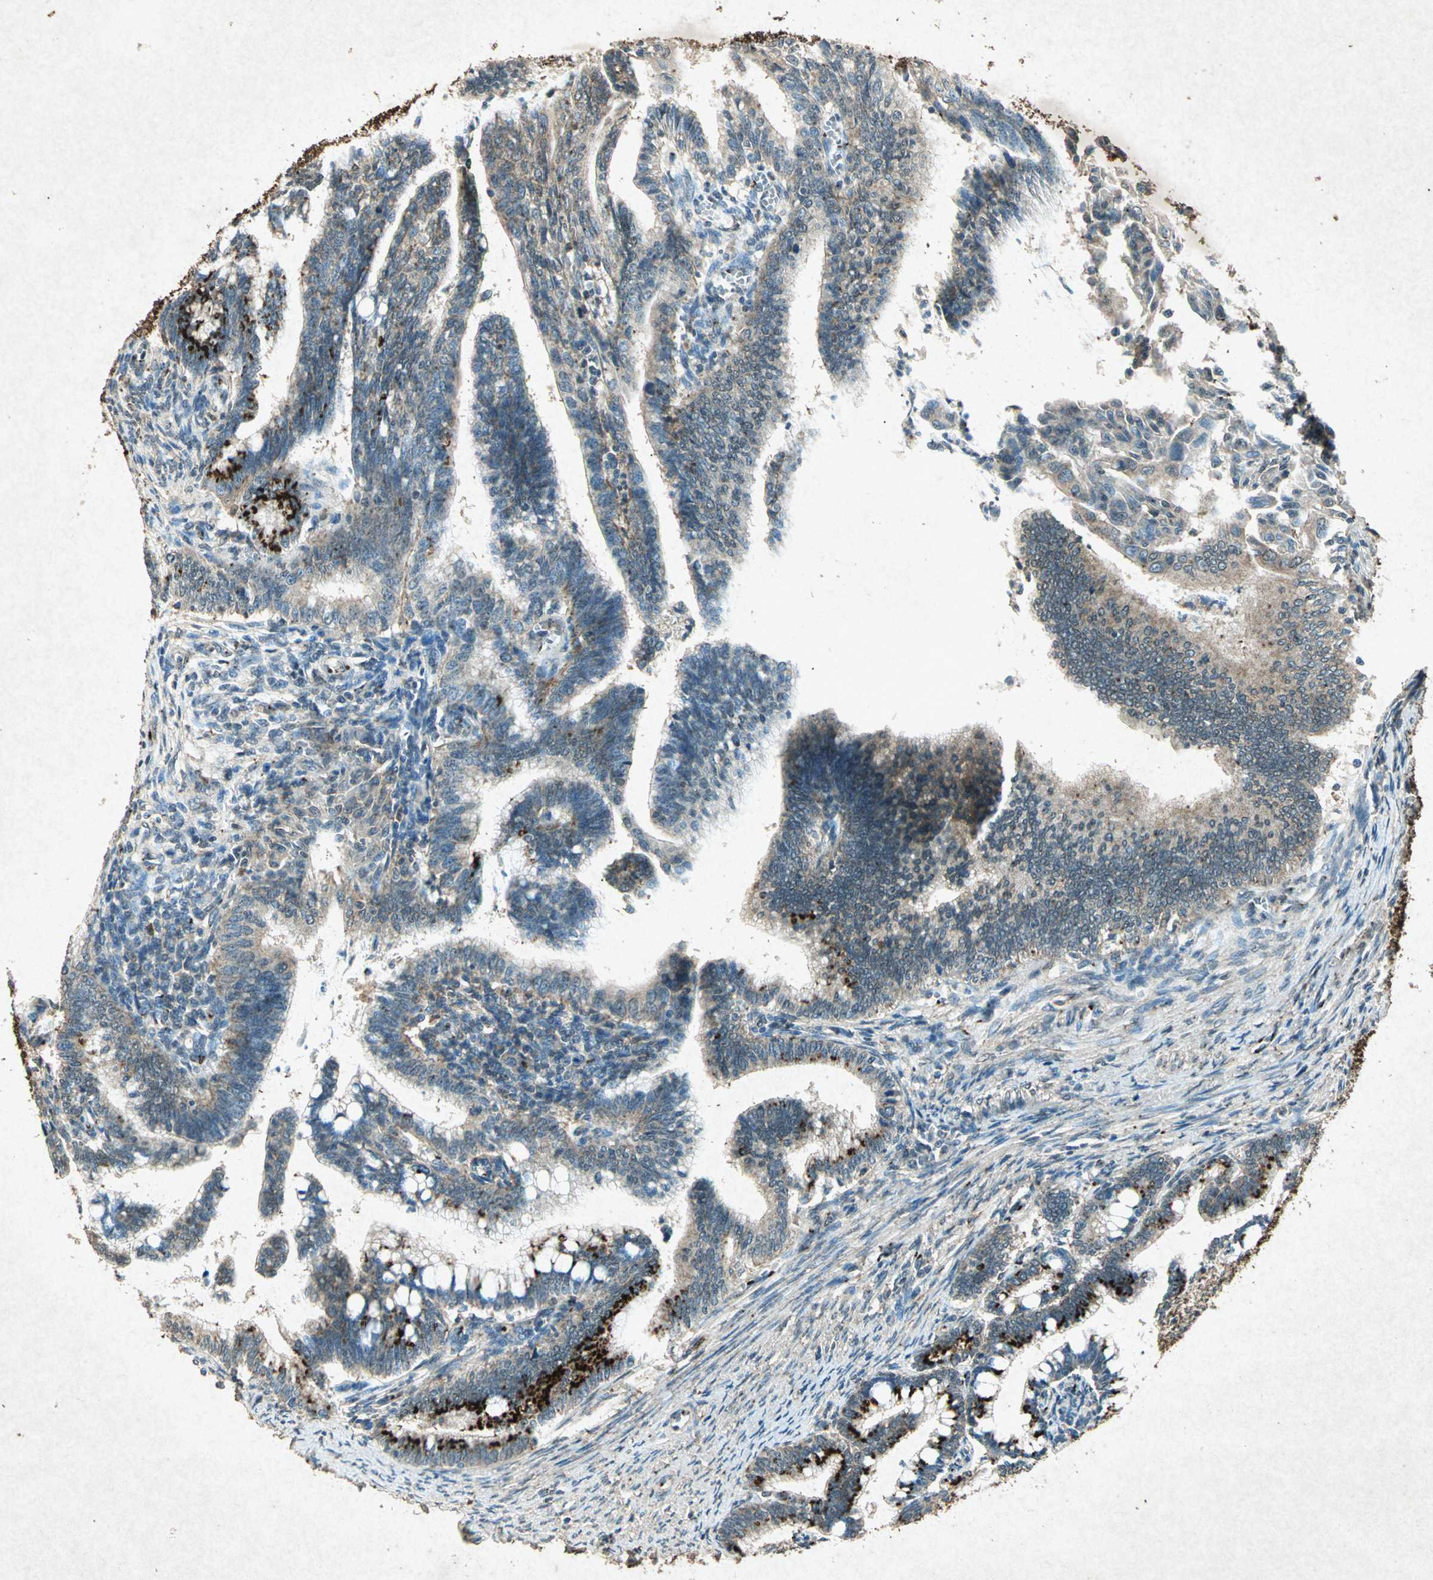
{"staining": {"intensity": "strong", "quantity": "25%-75%", "location": "cytoplasmic/membranous"}, "tissue": "cervical cancer", "cell_type": "Tumor cells", "image_type": "cancer", "snomed": [{"axis": "morphology", "description": "Adenocarcinoma, NOS"}, {"axis": "topography", "description": "Cervix"}], "caption": "The image exhibits immunohistochemical staining of cervical cancer (adenocarcinoma). There is strong cytoplasmic/membranous expression is present in approximately 25%-75% of tumor cells. (DAB IHC, brown staining for protein, blue staining for nuclei).", "gene": "PSEN1", "patient": {"sex": "female", "age": 36}}